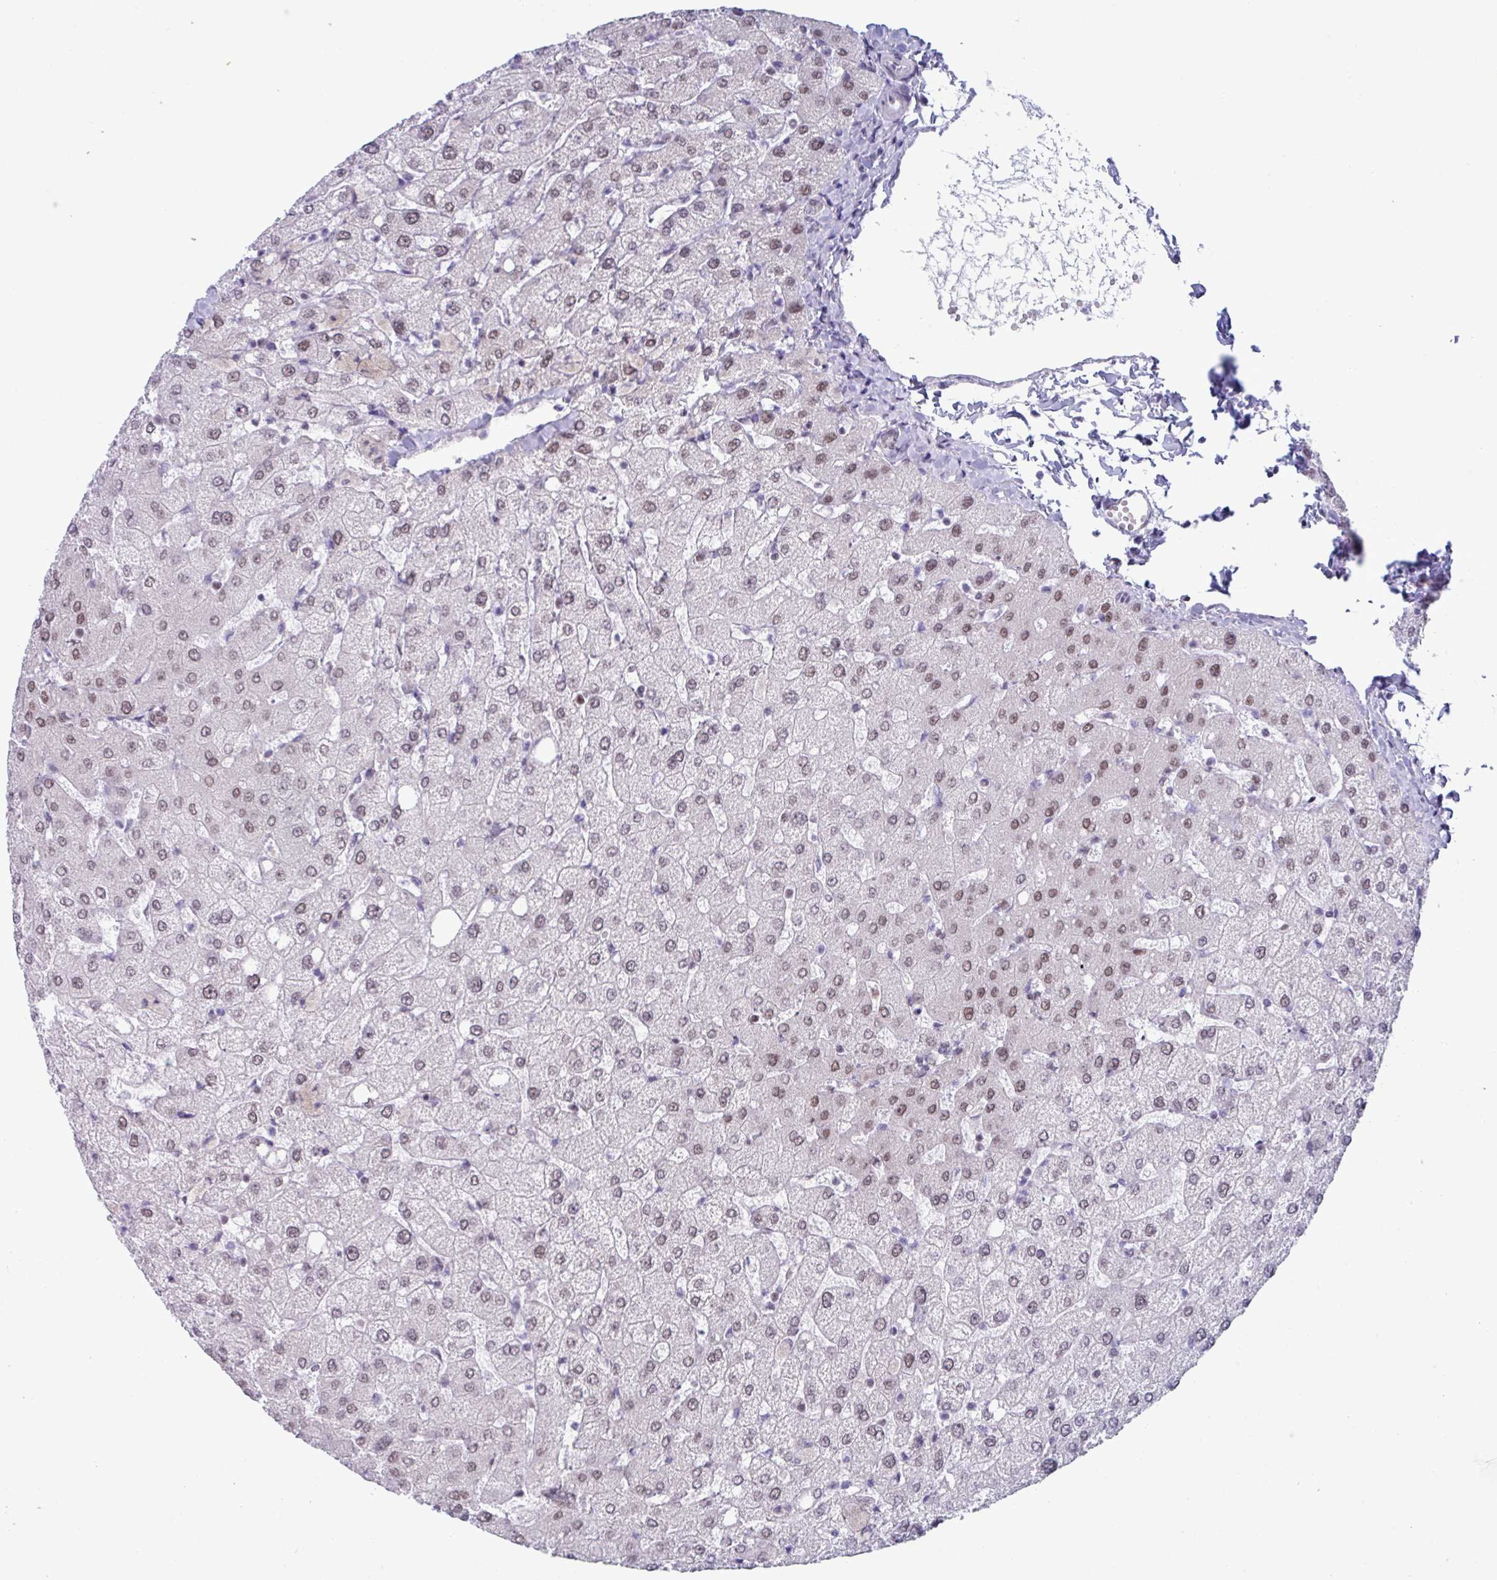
{"staining": {"intensity": "negative", "quantity": "none", "location": "none"}, "tissue": "liver", "cell_type": "Cholangiocytes", "image_type": "normal", "snomed": [{"axis": "morphology", "description": "Normal tissue, NOS"}, {"axis": "topography", "description": "Liver"}], "caption": "High magnification brightfield microscopy of normal liver stained with DAB (3,3'-diaminobenzidine) (brown) and counterstained with hematoxylin (blue): cholangiocytes show no significant staining. (IHC, brightfield microscopy, high magnification).", "gene": "PUF60", "patient": {"sex": "female", "age": 54}}